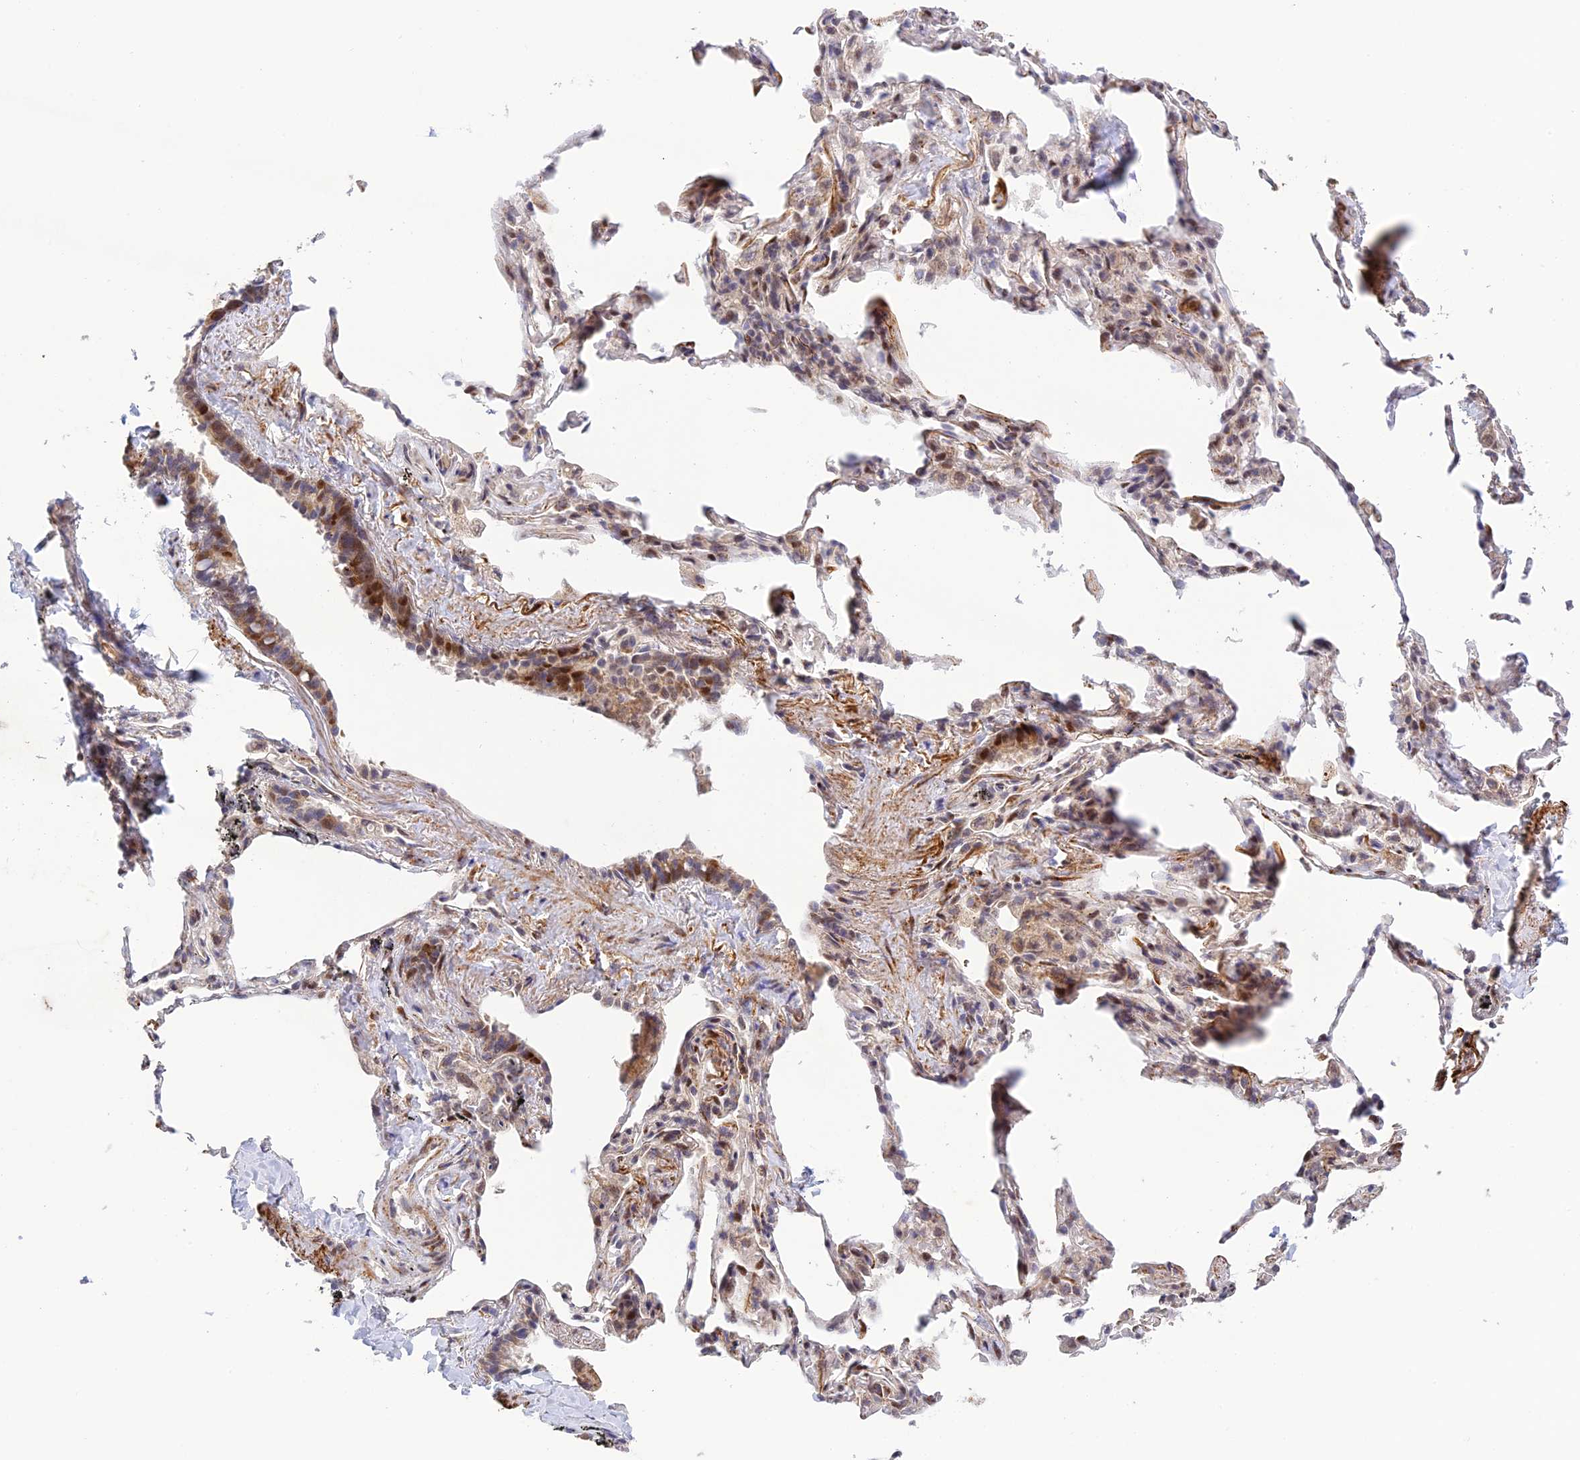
{"staining": {"intensity": "negative", "quantity": "none", "location": "none"}, "tissue": "adipose tissue", "cell_type": "Adipocytes", "image_type": "normal", "snomed": [{"axis": "morphology", "description": "Normal tissue, NOS"}, {"axis": "topography", "description": "Lymph node"}, {"axis": "topography", "description": "Bronchus"}], "caption": "Human adipose tissue stained for a protein using immunohistochemistry (IHC) exhibits no expression in adipocytes.", "gene": "WDR55", "patient": {"sex": "male", "age": 63}}